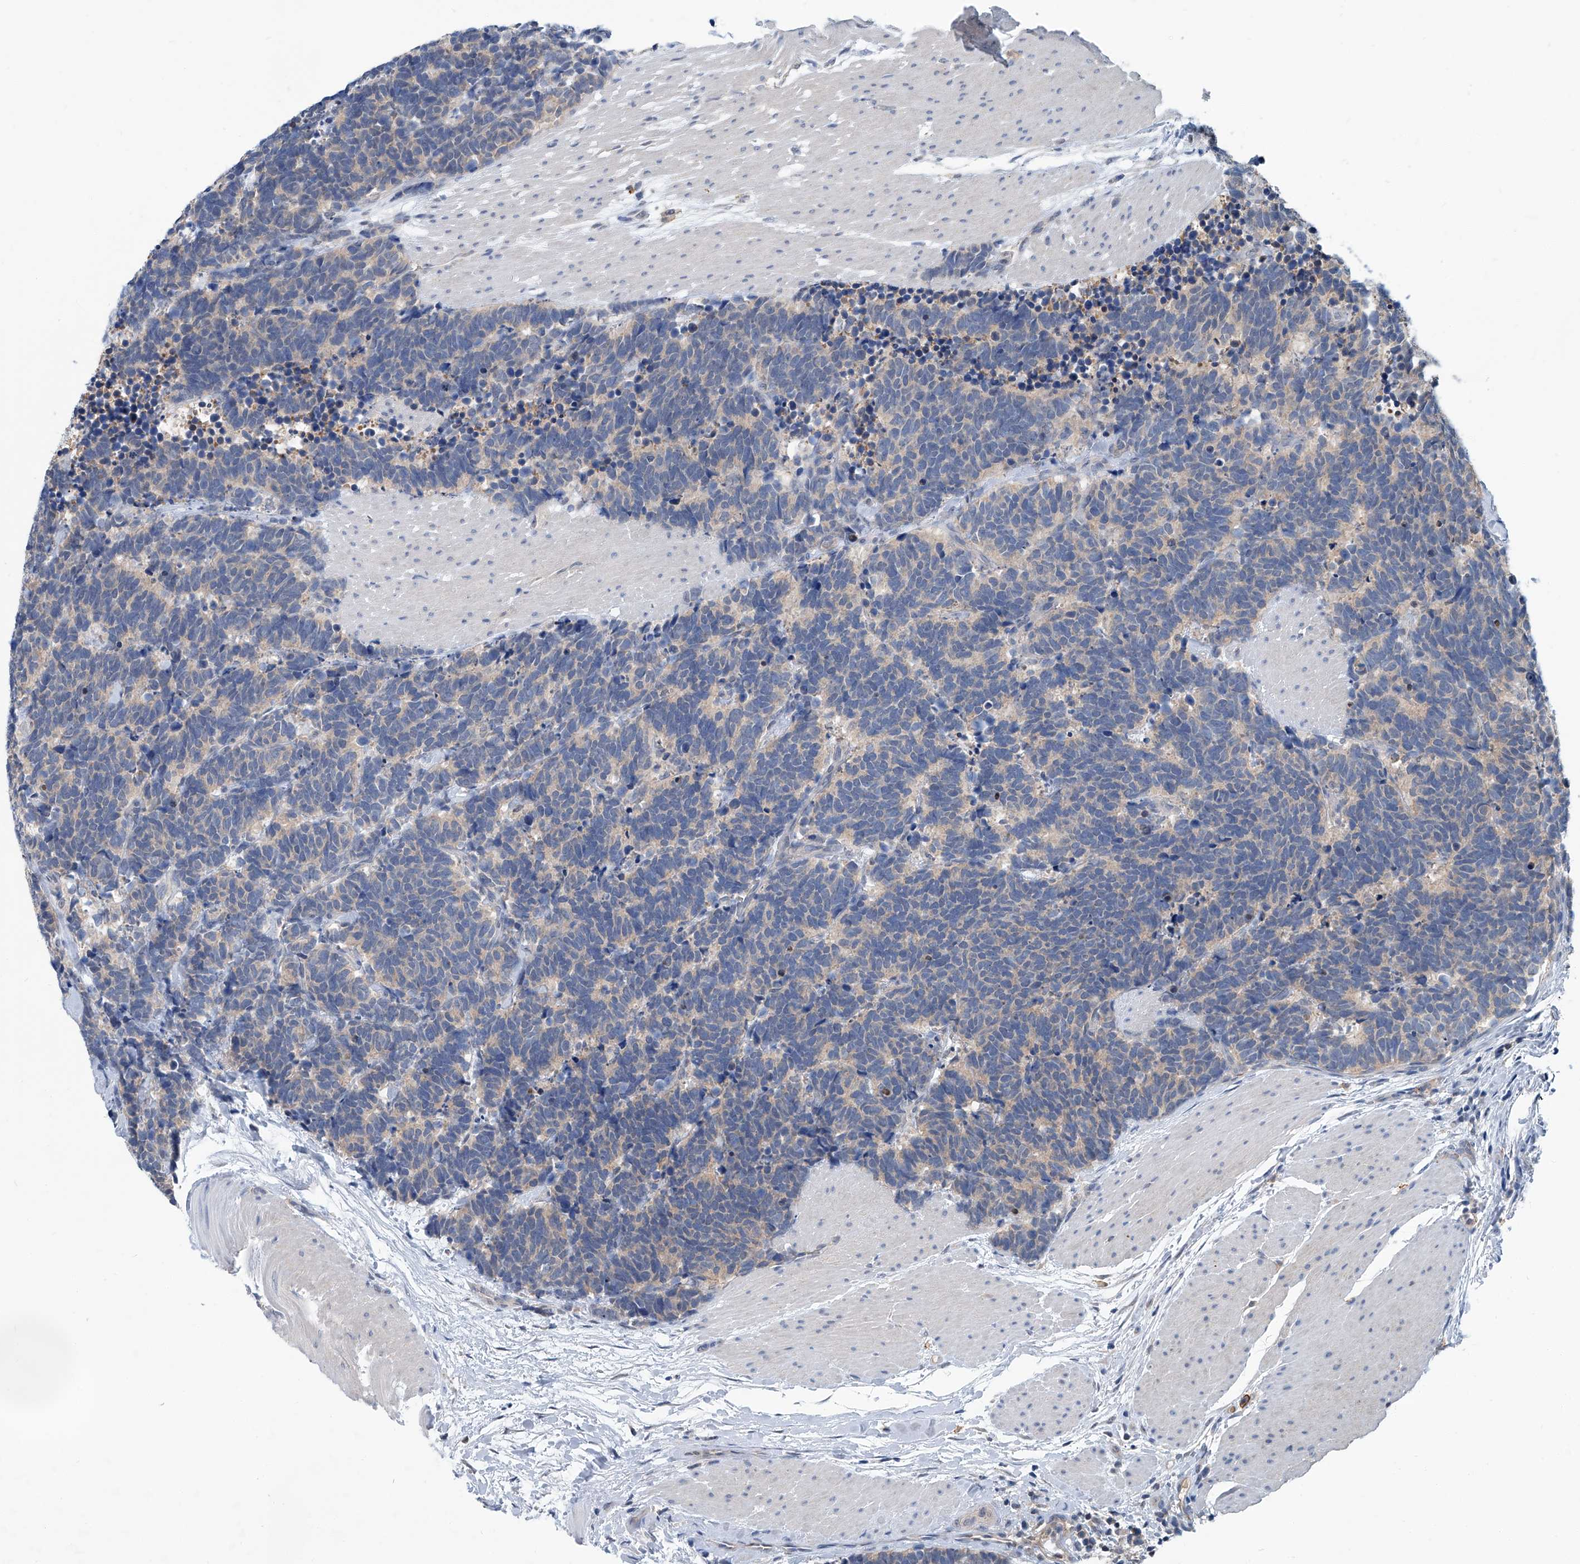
{"staining": {"intensity": "weak", "quantity": "<25%", "location": "cytoplasmic/membranous"}, "tissue": "carcinoid", "cell_type": "Tumor cells", "image_type": "cancer", "snomed": [{"axis": "morphology", "description": "Carcinoma, NOS"}, {"axis": "morphology", "description": "Carcinoid, malignant, NOS"}, {"axis": "topography", "description": "Urinary bladder"}], "caption": "The immunohistochemistry (IHC) image has no significant staining in tumor cells of carcinoid (malignant) tissue.", "gene": "CLK1", "patient": {"sex": "male", "age": 57}}